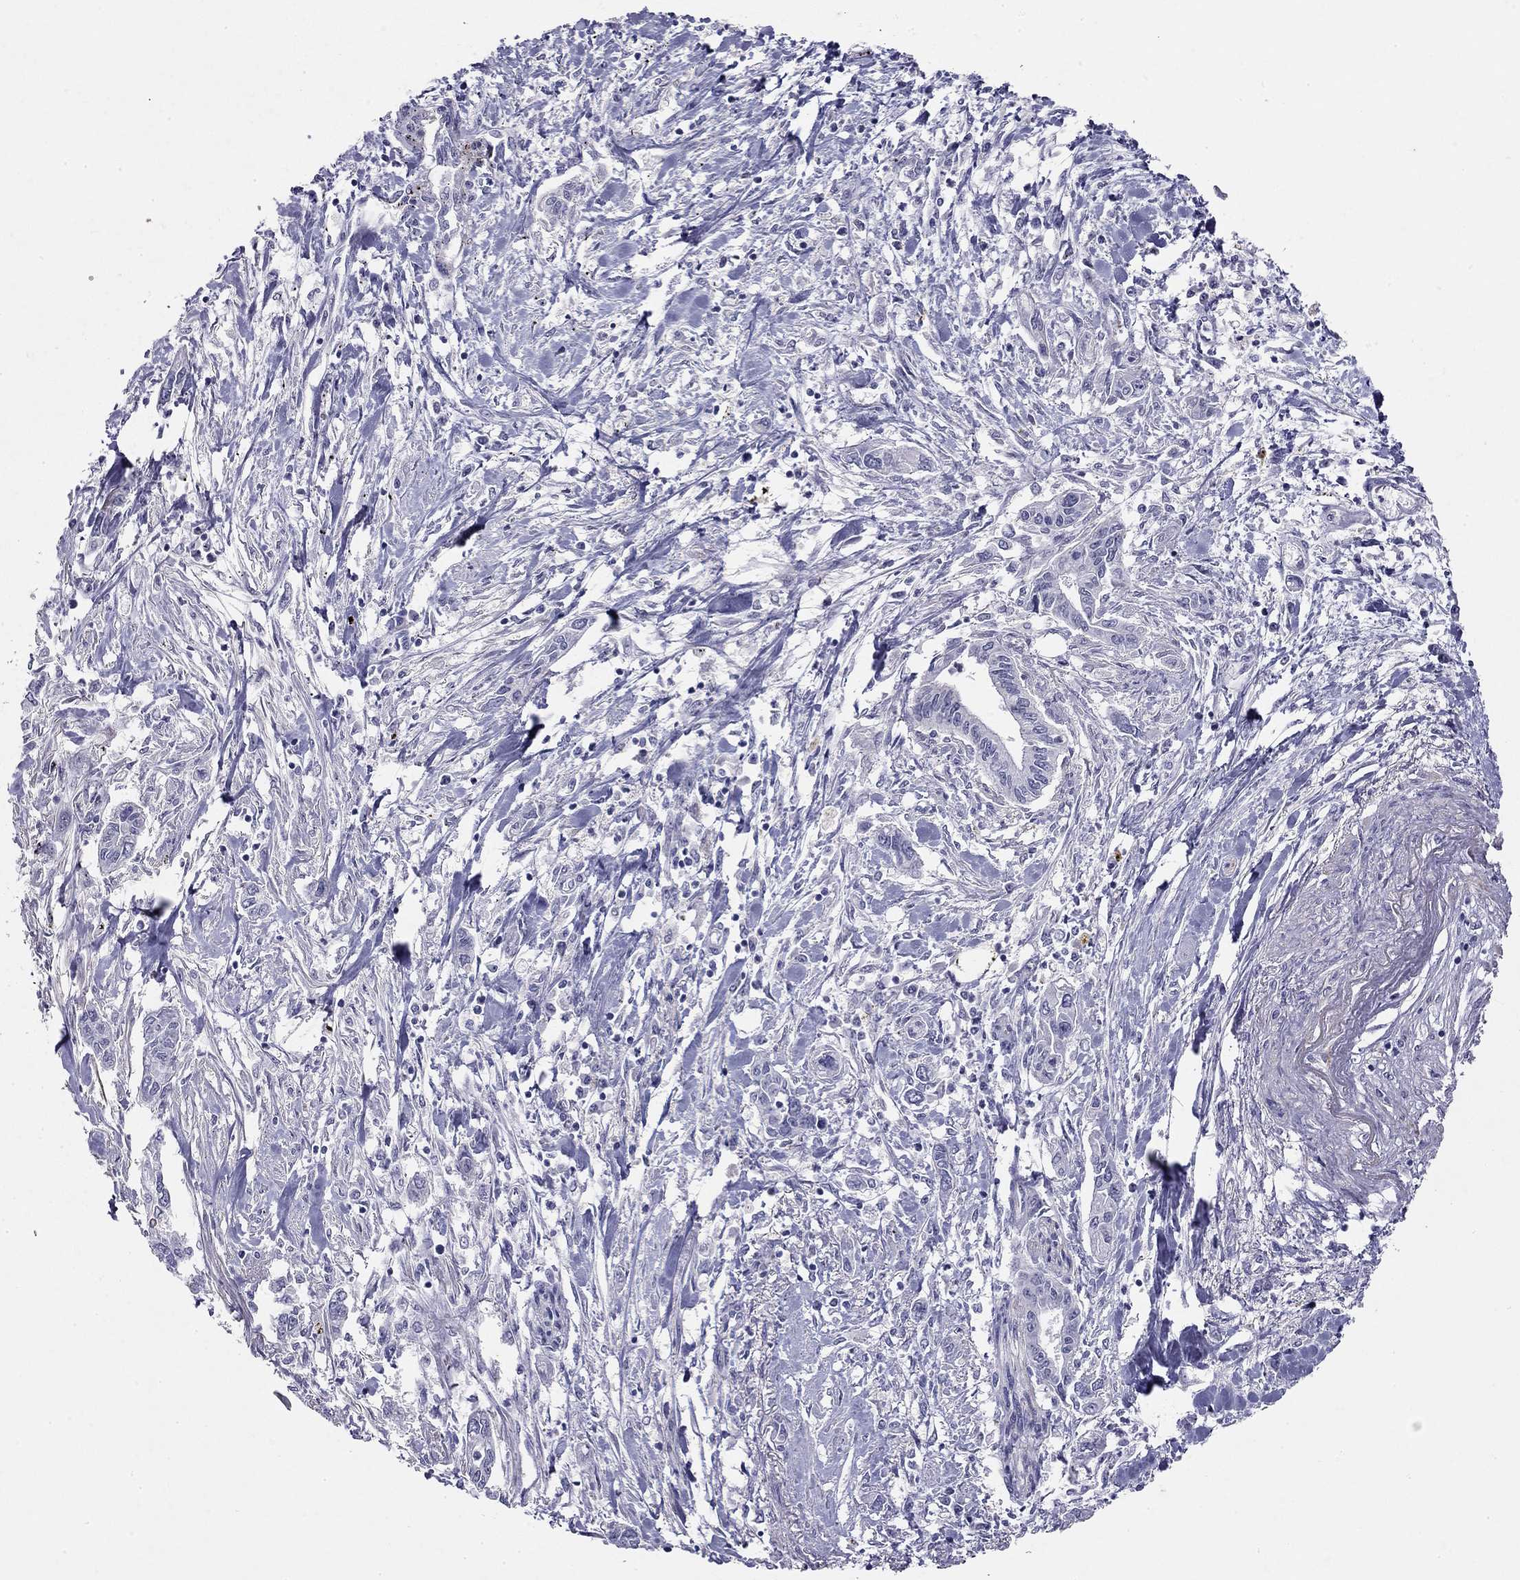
{"staining": {"intensity": "negative", "quantity": "none", "location": "none"}, "tissue": "pancreatic cancer", "cell_type": "Tumor cells", "image_type": "cancer", "snomed": [{"axis": "morphology", "description": "Adenocarcinoma, NOS"}, {"axis": "topography", "description": "Pancreas"}], "caption": "Immunohistochemistry of human pancreatic cancer reveals no staining in tumor cells.", "gene": "RTL1", "patient": {"sex": "male", "age": 60}}